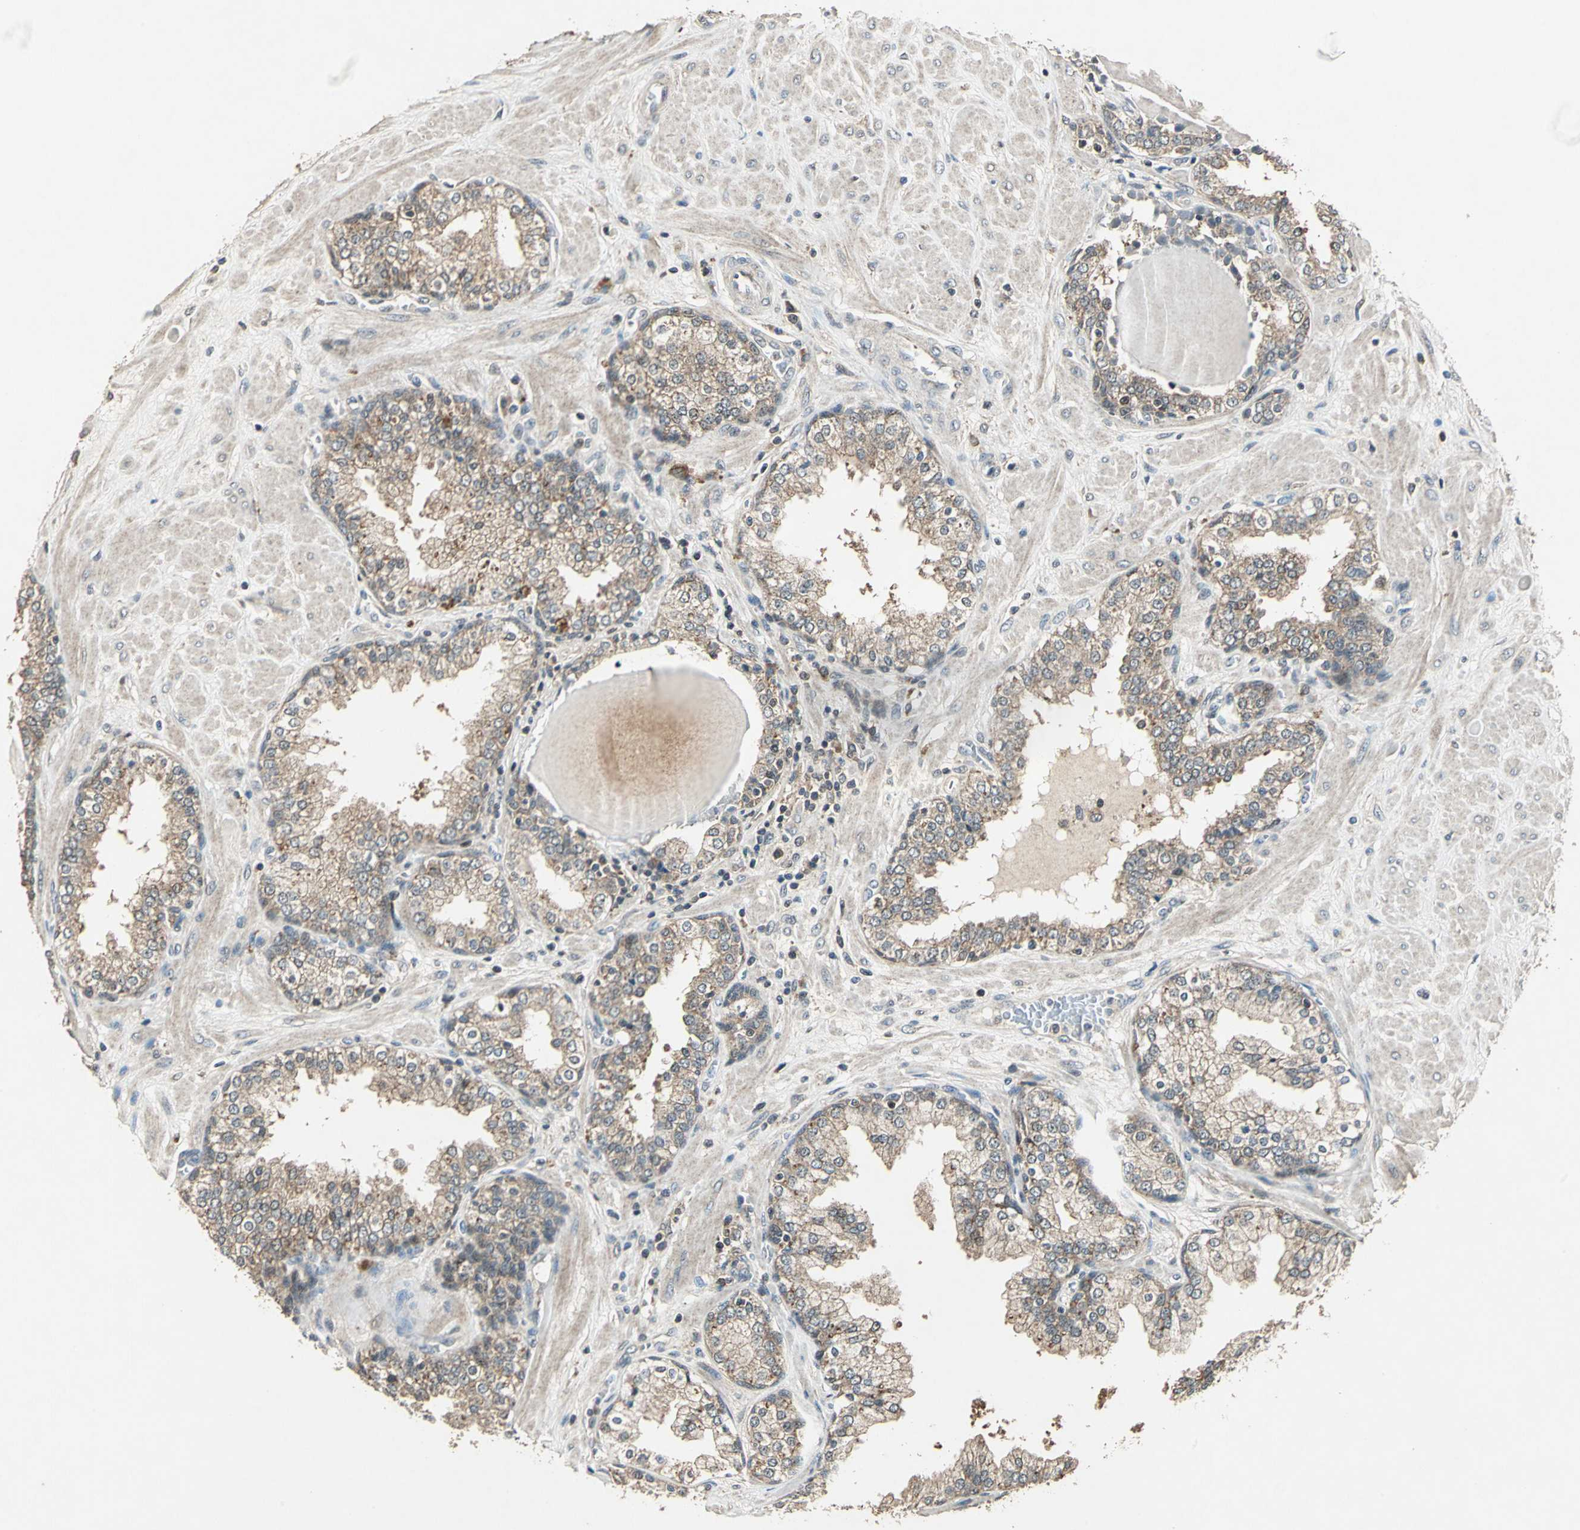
{"staining": {"intensity": "moderate", "quantity": ">75%", "location": "cytoplasmic/membranous"}, "tissue": "prostate", "cell_type": "Glandular cells", "image_type": "normal", "snomed": [{"axis": "morphology", "description": "Normal tissue, NOS"}, {"axis": "topography", "description": "Prostate"}], "caption": "Moderate cytoplasmic/membranous staining for a protein is identified in approximately >75% of glandular cells of unremarkable prostate using IHC.", "gene": "AHSA1", "patient": {"sex": "male", "age": 51}}